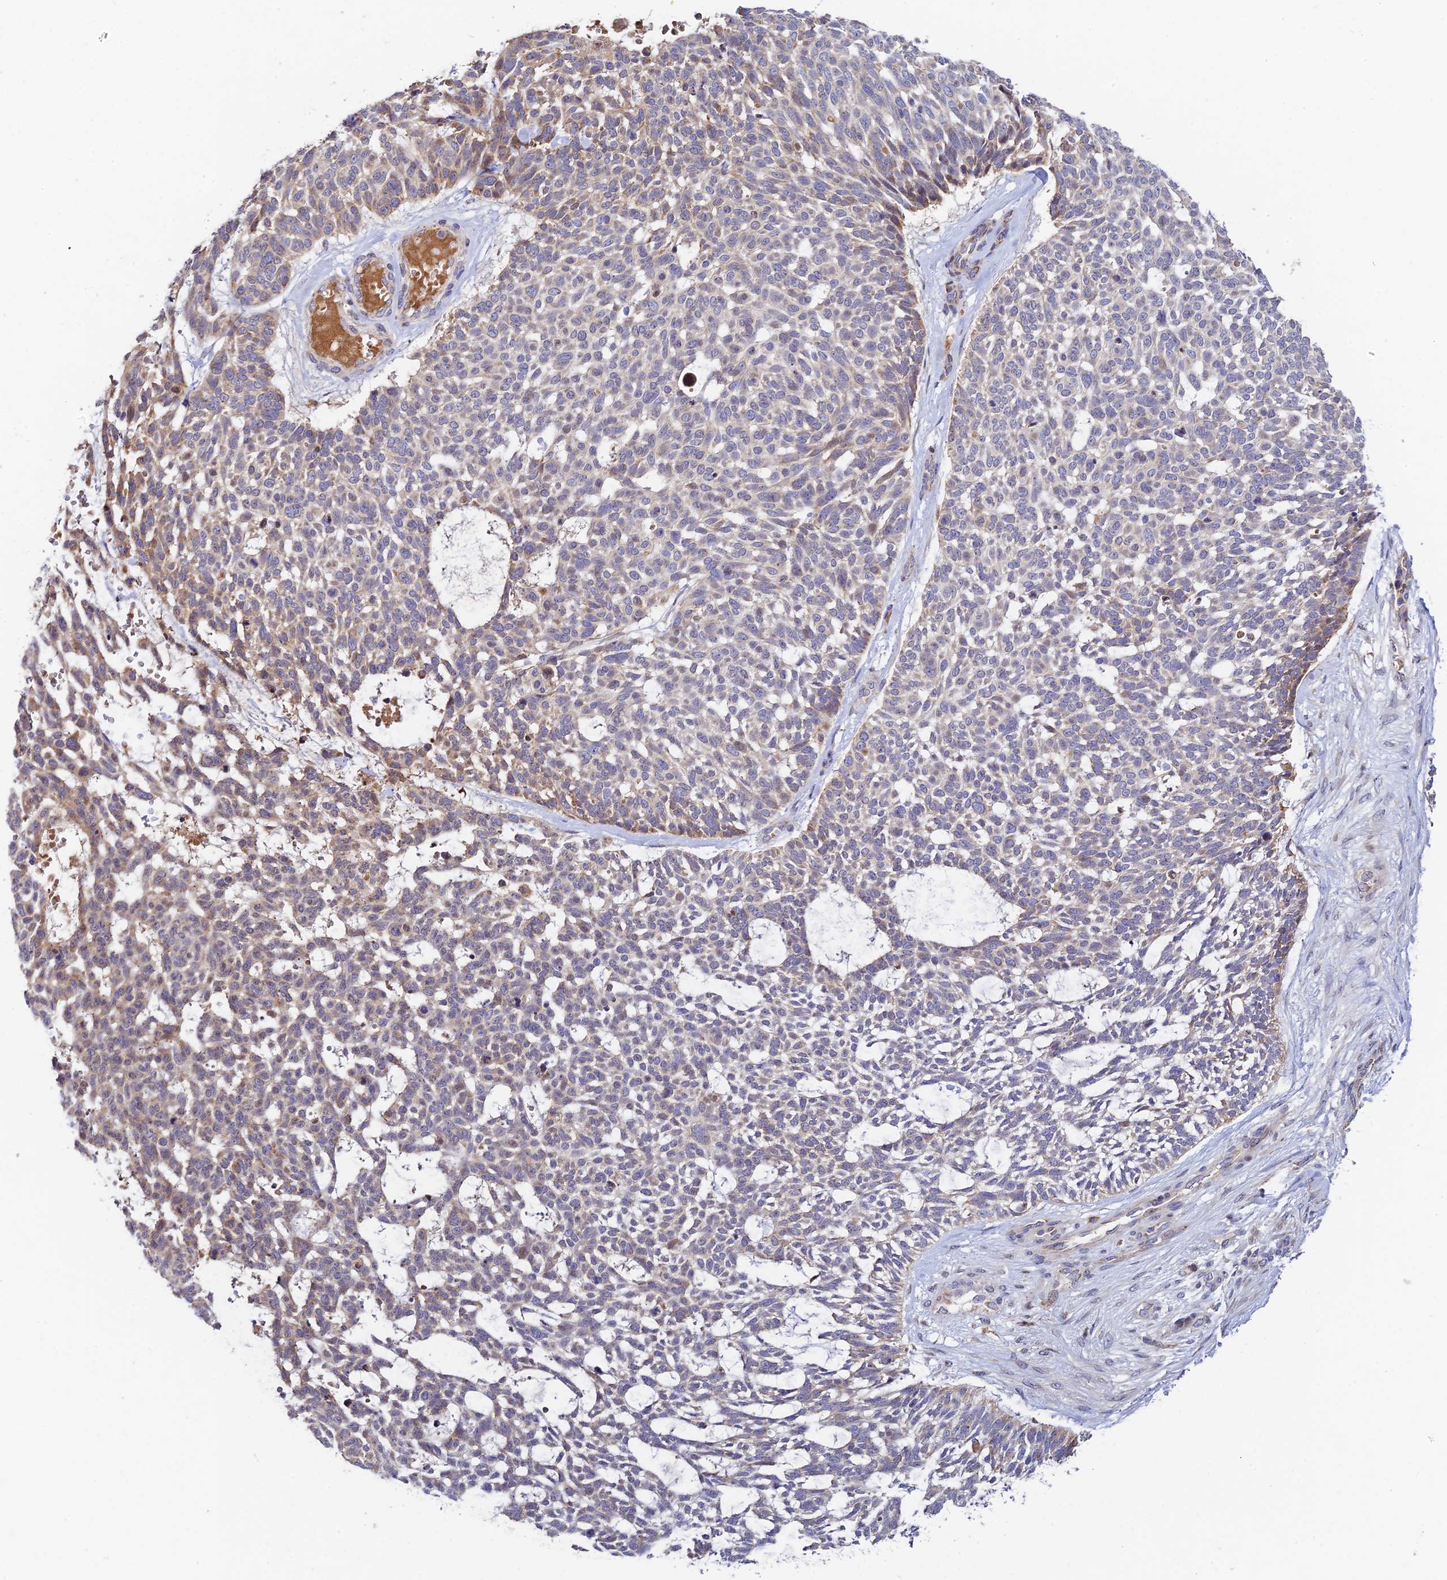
{"staining": {"intensity": "weak", "quantity": "<25%", "location": "cytoplasmic/membranous"}, "tissue": "skin cancer", "cell_type": "Tumor cells", "image_type": "cancer", "snomed": [{"axis": "morphology", "description": "Basal cell carcinoma"}, {"axis": "topography", "description": "Skin"}], "caption": "Skin cancer (basal cell carcinoma) stained for a protein using IHC exhibits no positivity tumor cells.", "gene": "FUOM", "patient": {"sex": "male", "age": 88}}